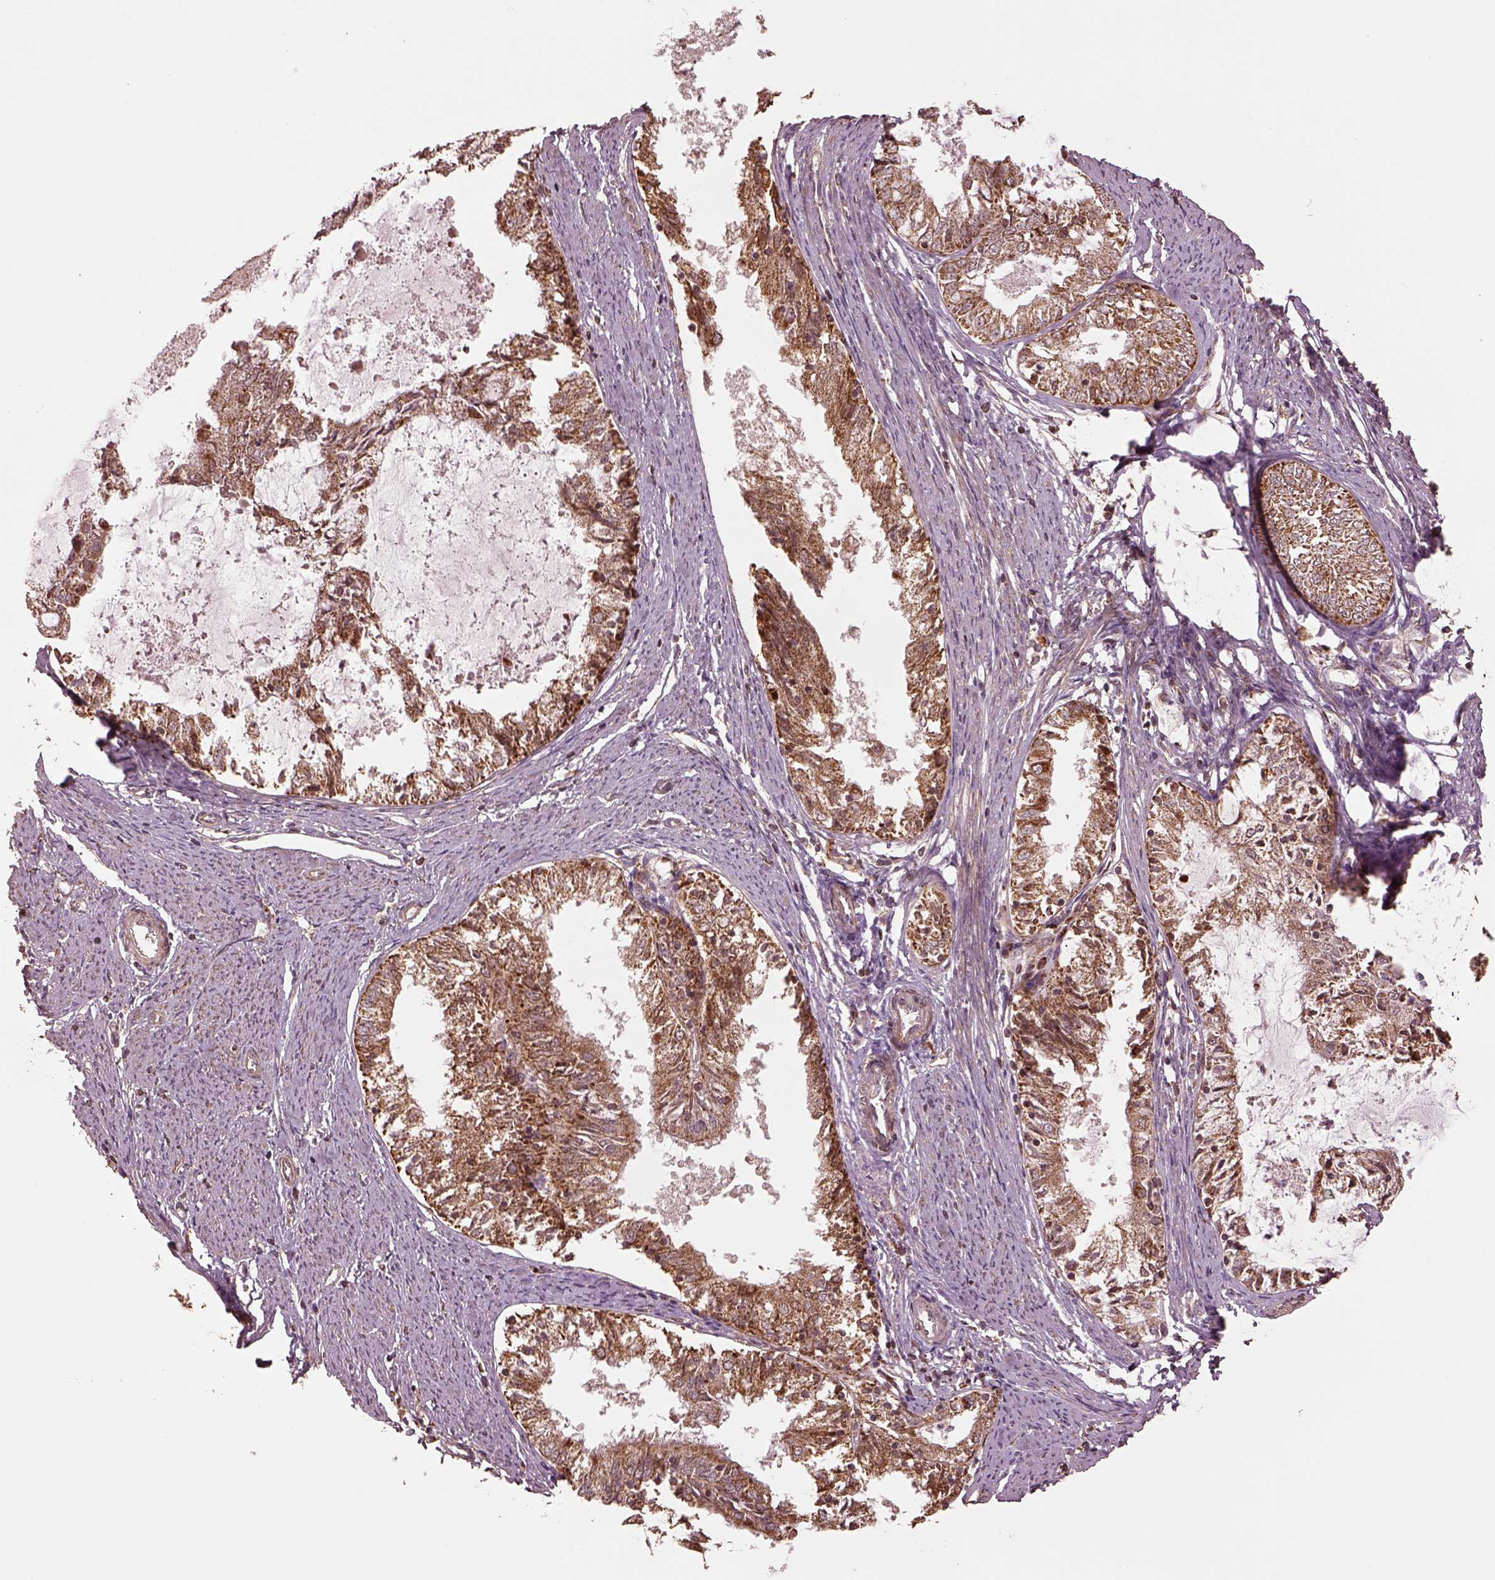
{"staining": {"intensity": "moderate", "quantity": ">75%", "location": "cytoplasmic/membranous"}, "tissue": "endometrial cancer", "cell_type": "Tumor cells", "image_type": "cancer", "snomed": [{"axis": "morphology", "description": "Adenocarcinoma, NOS"}, {"axis": "topography", "description": "Endometrium"}], "caption": "There is medium levels of moderate cytoplasmic/membranous positivity in tumor cells of endometrial cancer (adenocarcinoma), as demonstrated by immunohistochemical staining (brown color).", "gene": "SEL1L3", "patient": {"sex": "female", "age": 57}}